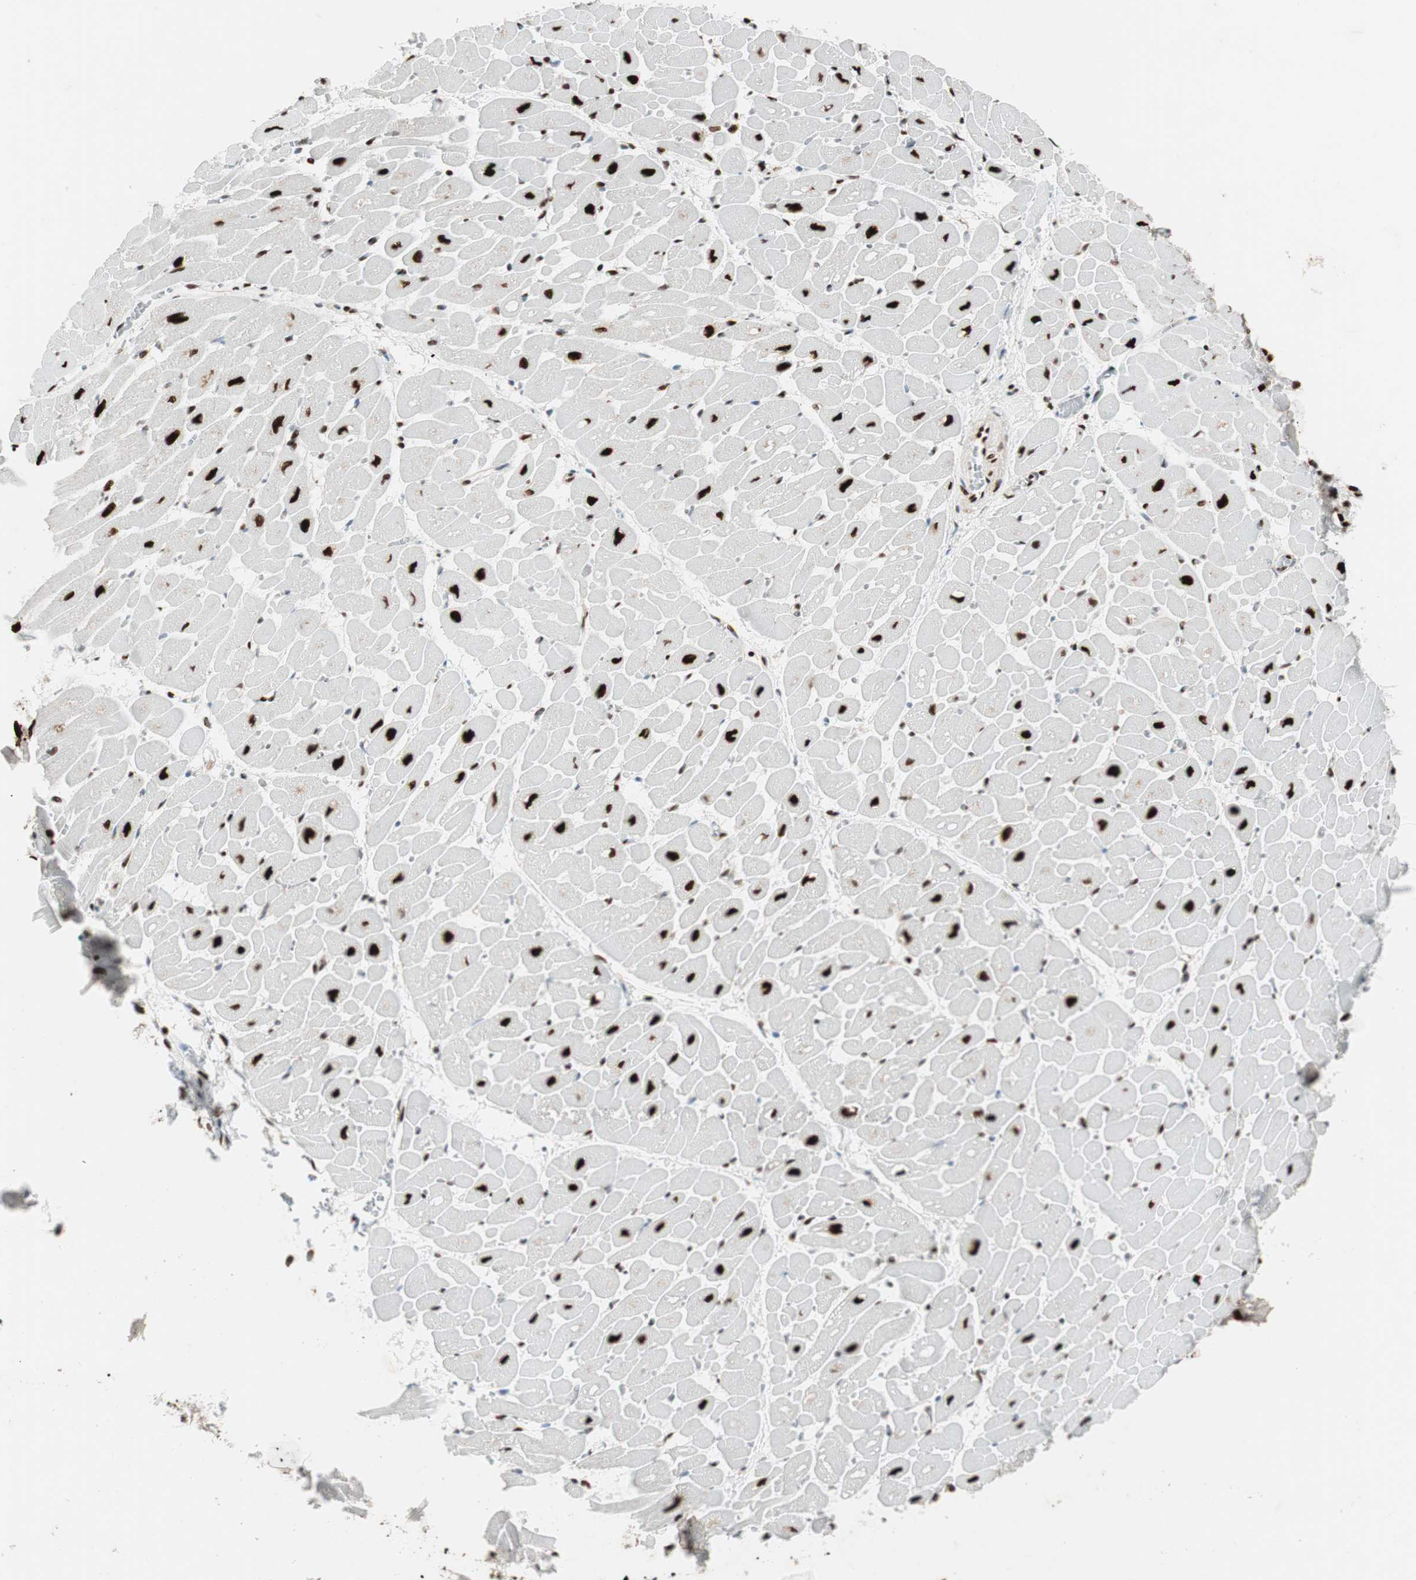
{"staining": {"intensity": "strong", "quantity": ">75%", "location": "nuclear"}, "tissue": "heart muscle", "cell_type": "Cardiomyocytes", "image_type": "normal", "snomed": [{"axis": "morphology", "description": "Normal tissue, NOS"}, {"axis": "topography", "description": "Heart"}], "caption": "Strong nuclear staining for a protein is appreciated in approximately >75% of cardiomyocytes of benign heart muscle using IHC.", "gene": "PSME3", "patient": {"sex": "male", "age": 45}}